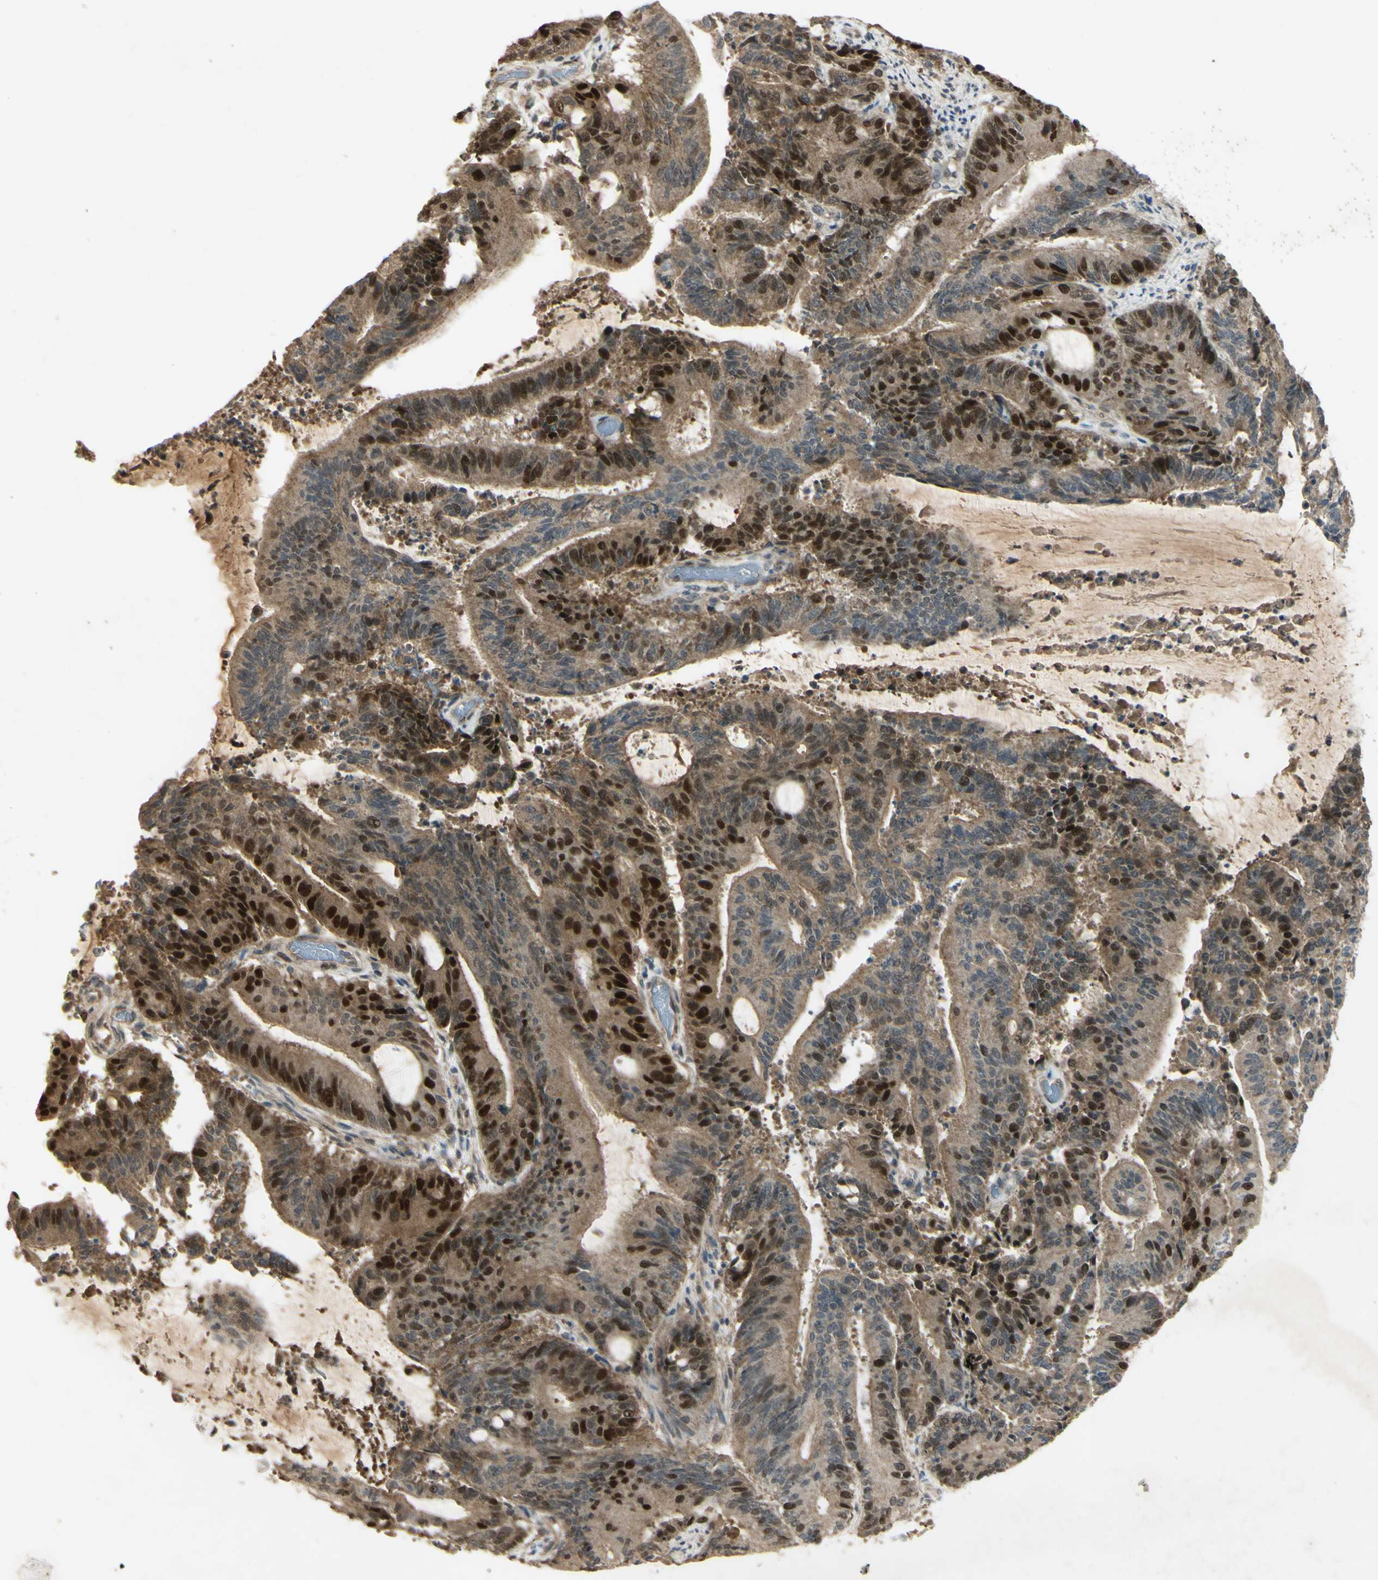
{"staining": {"intensity": "strong", "quantity": "25%-75%", "location": "nuclear"}, "tissue": "liver cancer", "cell_type": "Tumor cells", "image_type": "cancer", "snomed": [{"axis": "morphology", "description": "Cholangiocarcinoma"}, {"axis": "topography", "description": "Liver"}], "caption": "Liver cancer was stained to show a protein in brown. There is high levels of strong nuclear positivity in approximately 25%-75% of tumor cells. Using DAB (brown) and hematoxylin (blue) stains, captured at high magnification using brightfield microscopy.", "gene": "RAD18", "patient": {"sex": "female", "age": 73}}